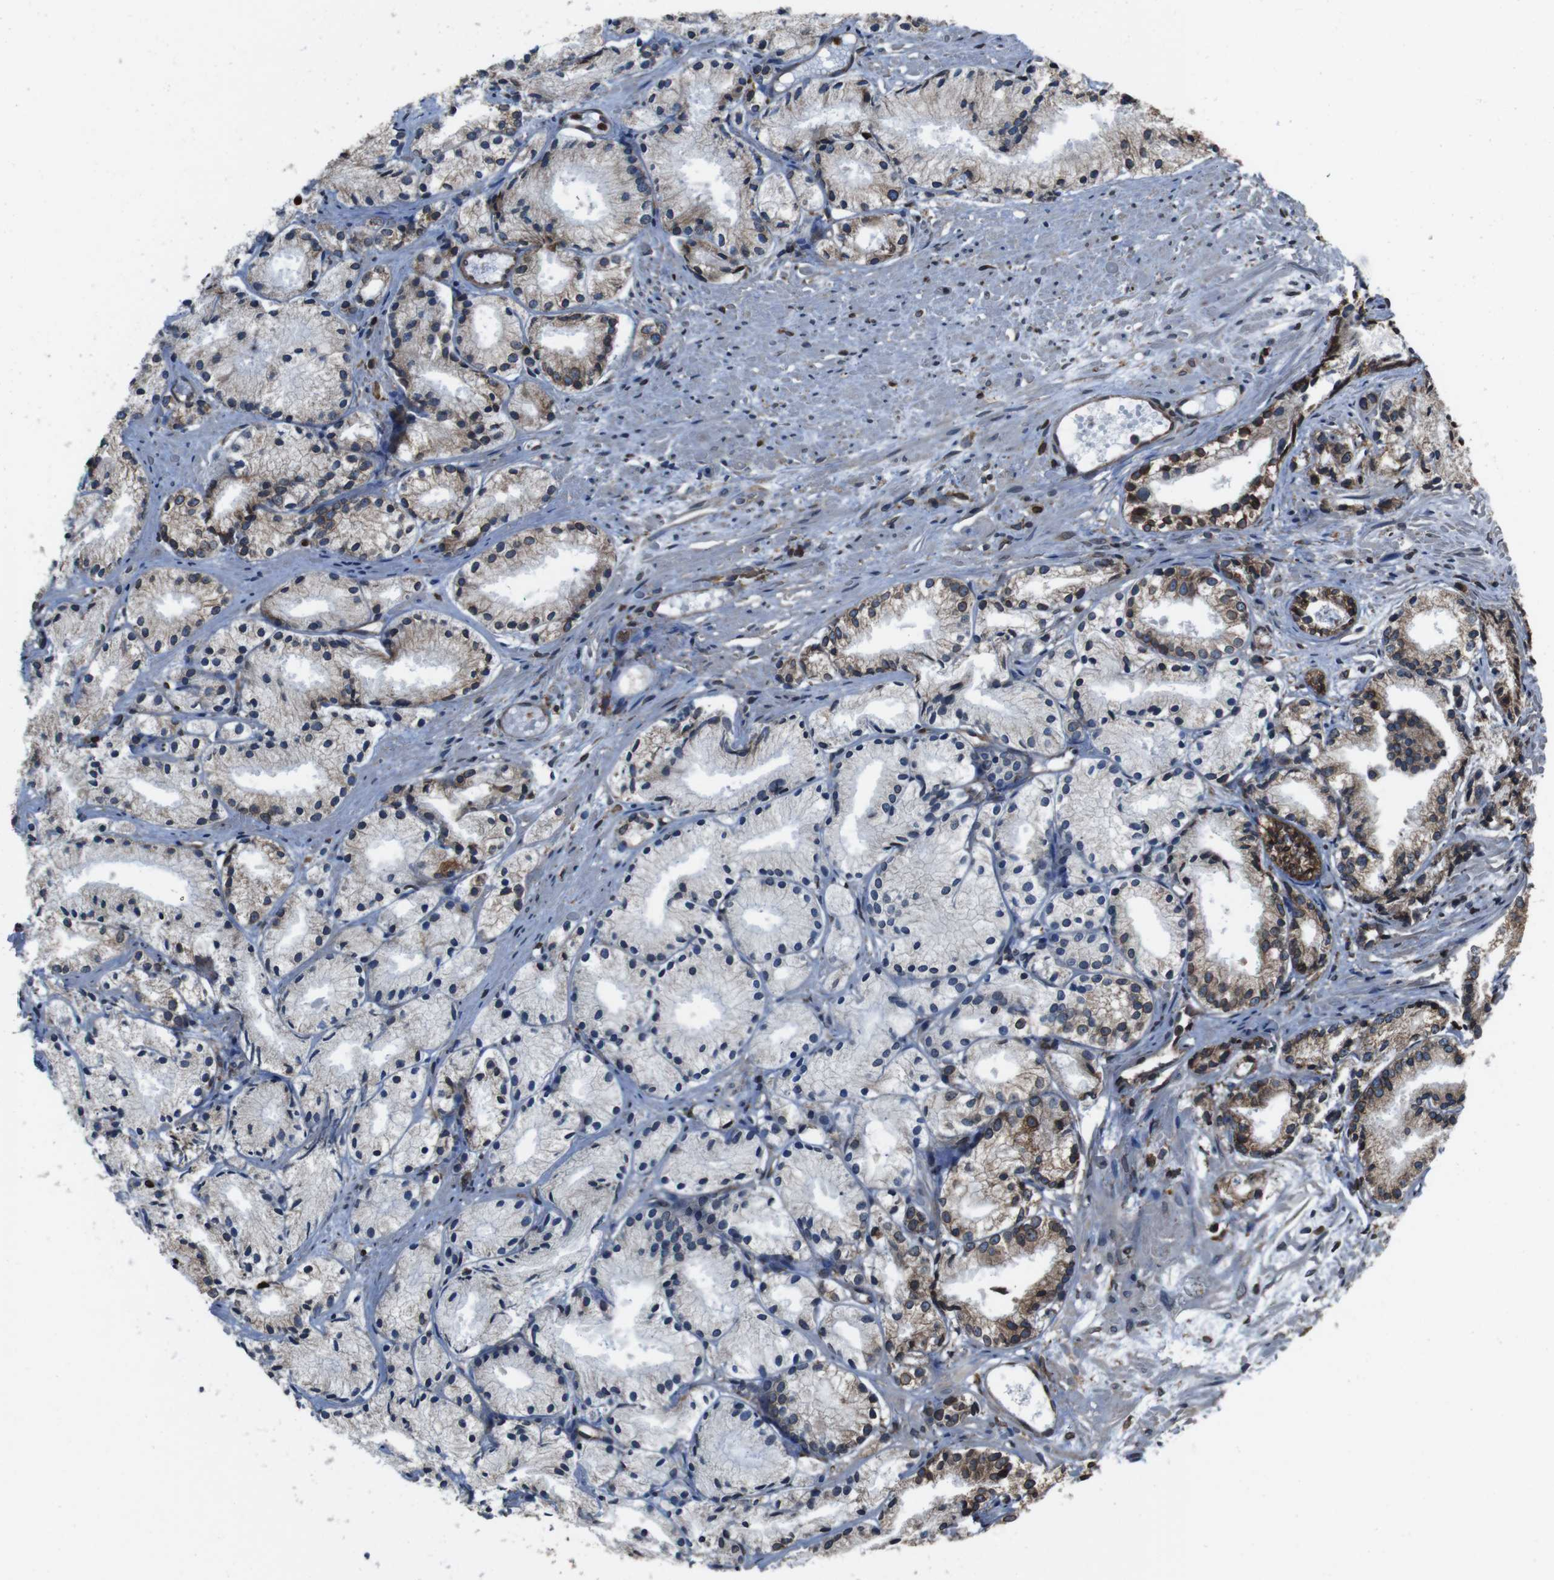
{"staining": {"intensity": "moderate", "quantity": "25%-75%", "location": "cytoplasmic/membranous"}, "tissue": "prostate cancer", "cell_type": "Tumor cells", "image_type": "cancer", "snomed": [{"axis": "morphology", "description": "Adenocarcinoma, Low grade"}, {"axis": "topography", "description": "Prostate"}], "caption": "High-power microscopy captured an immunohistochemistry (IHC) micrograph of prostate cancer, revealing moderate cytoplasmic/membranous expression in about 25%-75% of tumor cells. (DAB = brown stain, brightfield microscopy at high magnification).", "gene": "APMAP", "patient": {"sex": "male", "age": 72}}